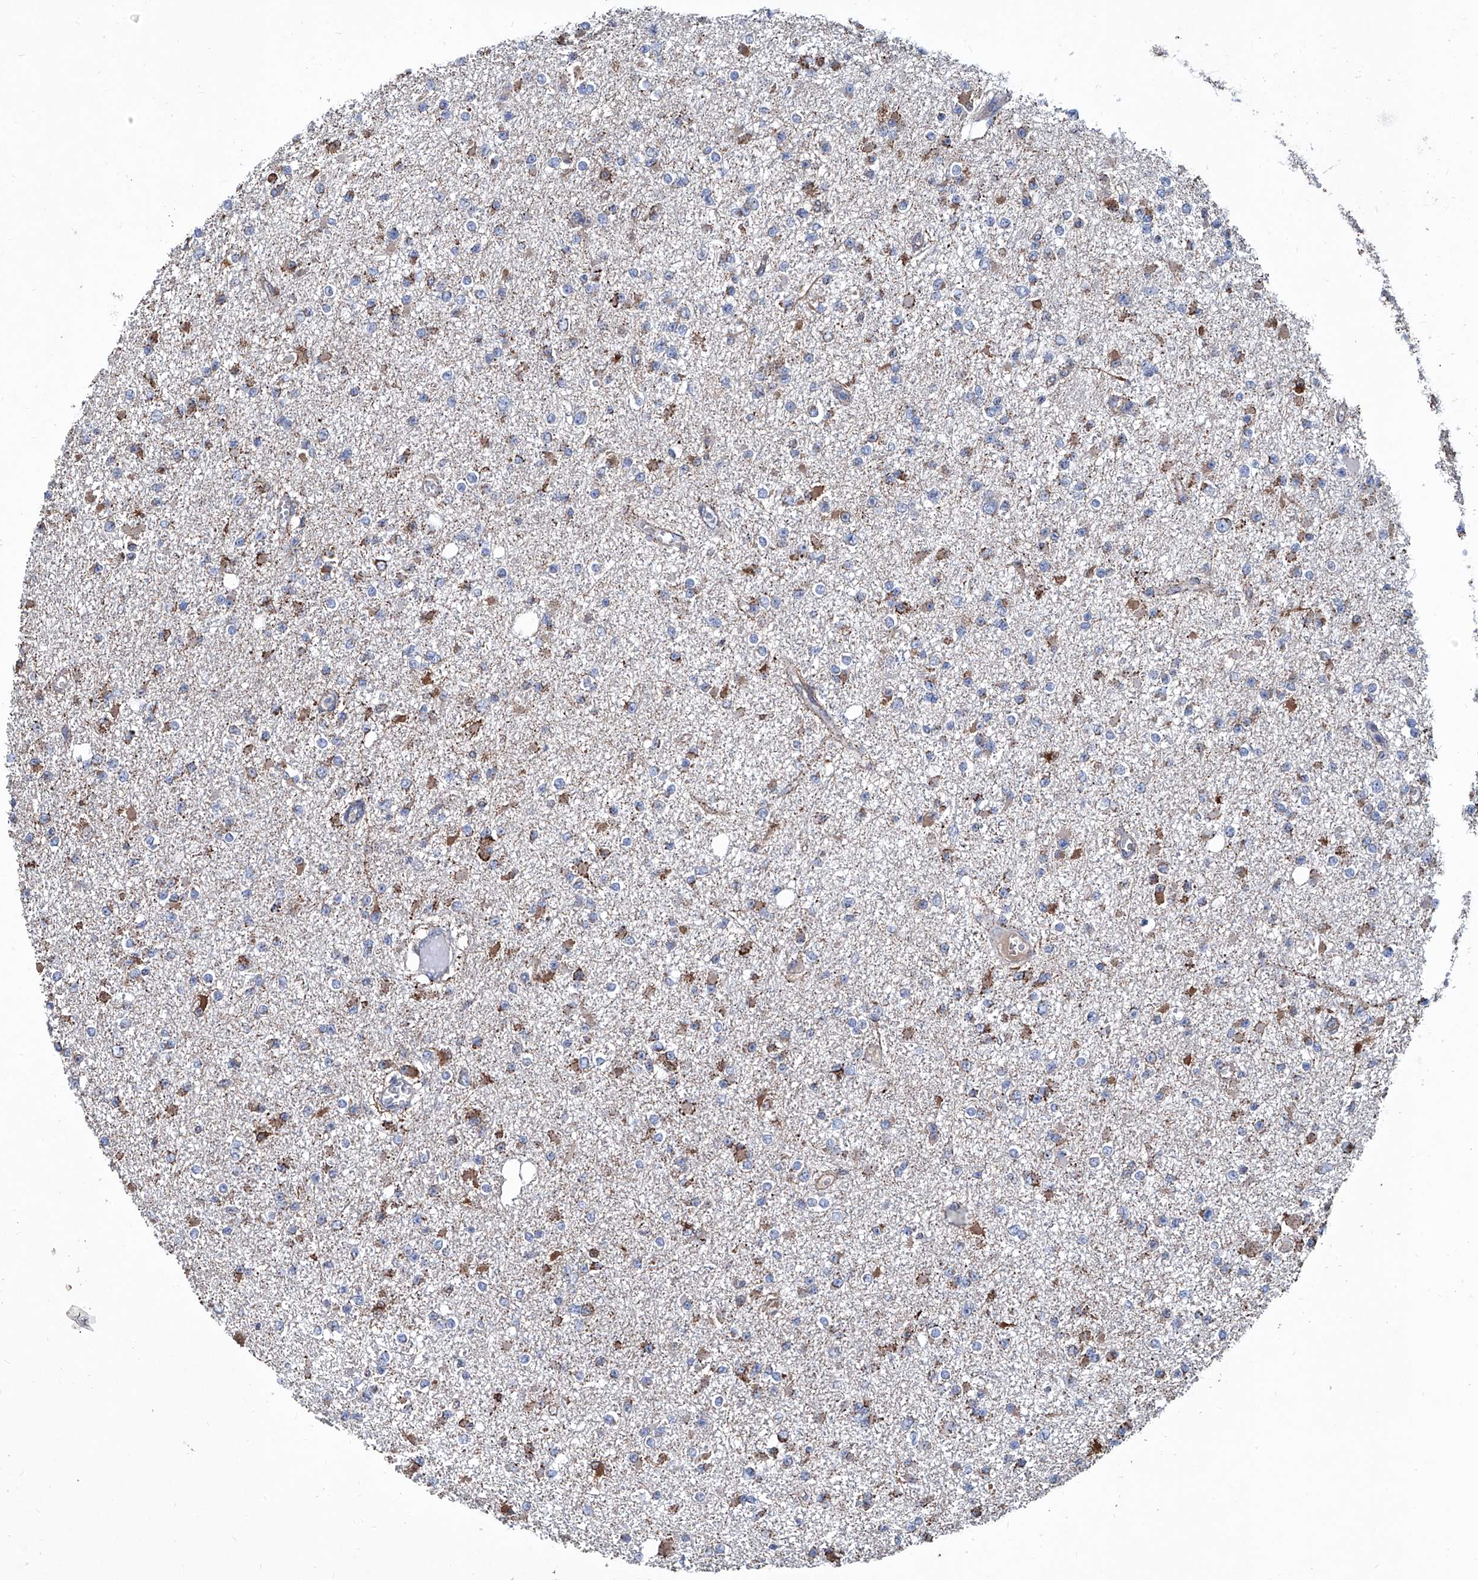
{"staining": {"intensity": "moderate", "quantity": "25%-75%", "location": "cytoplasmic/membranous"}, "tissue": "glioma", "cell_type": "Tumor cells", "image_type": "cancer", "snomed": [{"axis": "morphology", "description": "Glioma, malignant, Low grade"}, {"axis": "topography", "description": "Brain"}], "caption": "This photomicrograph displays glioma stained with immunohistochemistry (IHC) to label a protein in brown. The cytoplasmic/membranous of tumor cells show moderate positivity for the protein. Nuclei are counter-stained blue.", "gene": "NHS", "patient": {"sex": "female", "age": 22}}